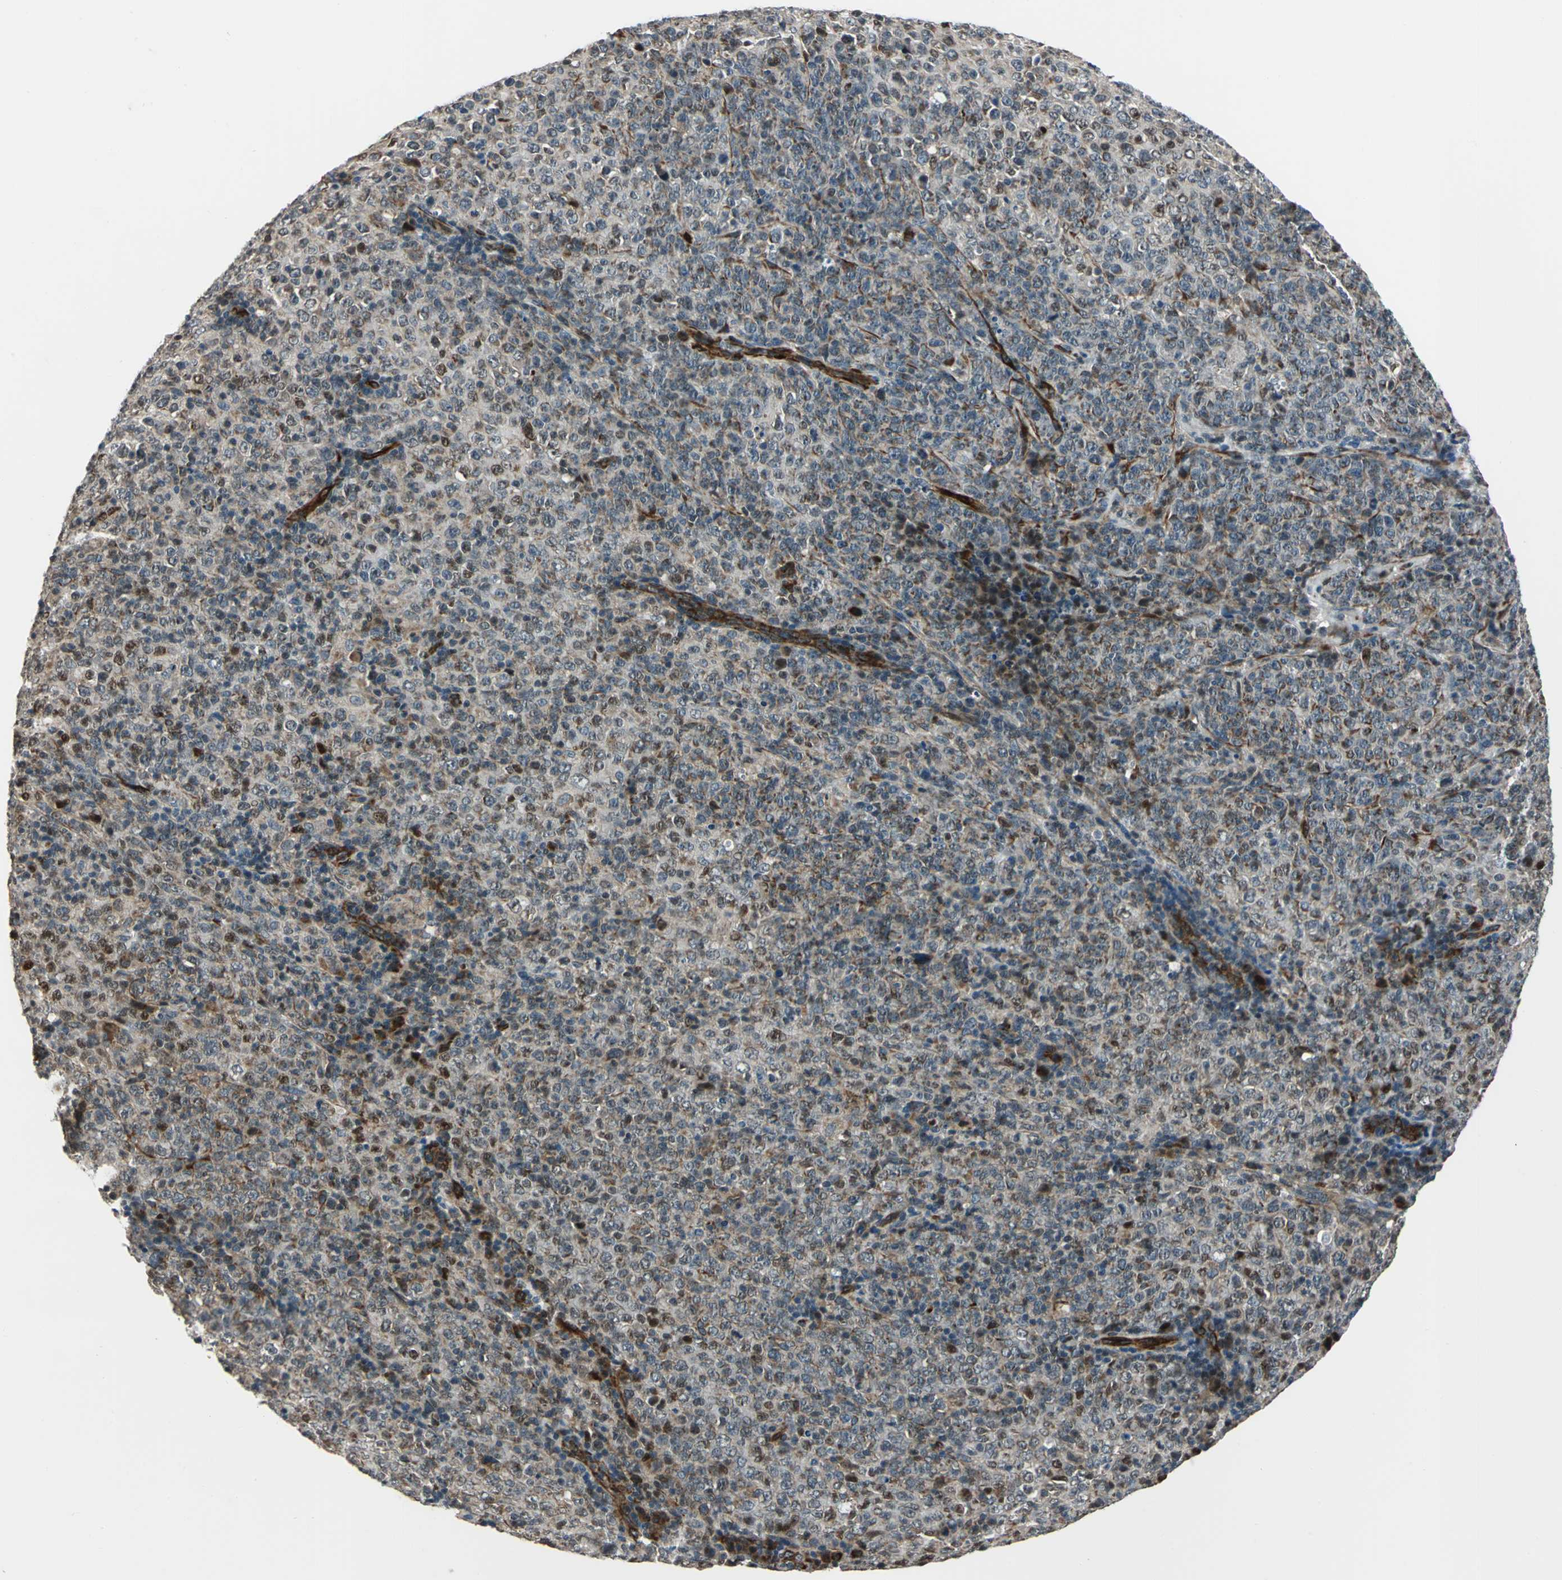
{"staining": {"intensity": "weak", "quantity": "25%-75%", "location": "cytoplasmic/membranous,nuclear"}, "tissue": "lymphoma", "cell_type": "Tumor cells", "image_type": "cancer", "snomed": [{"axis": "morphology", "description": "Malignant lymphoma, non-Hodgkin's type, High grade"}, {"axis": "topography", "description": "Tonsil"}], "caption": "A low amount of weak cytoplasmic/membranous and nuclear expression is identified in approximately 25%-75% of tumor cells in lymphoma tissue.", "gene": "EXD2", "patient": {"sex": "female", "age": 36}}